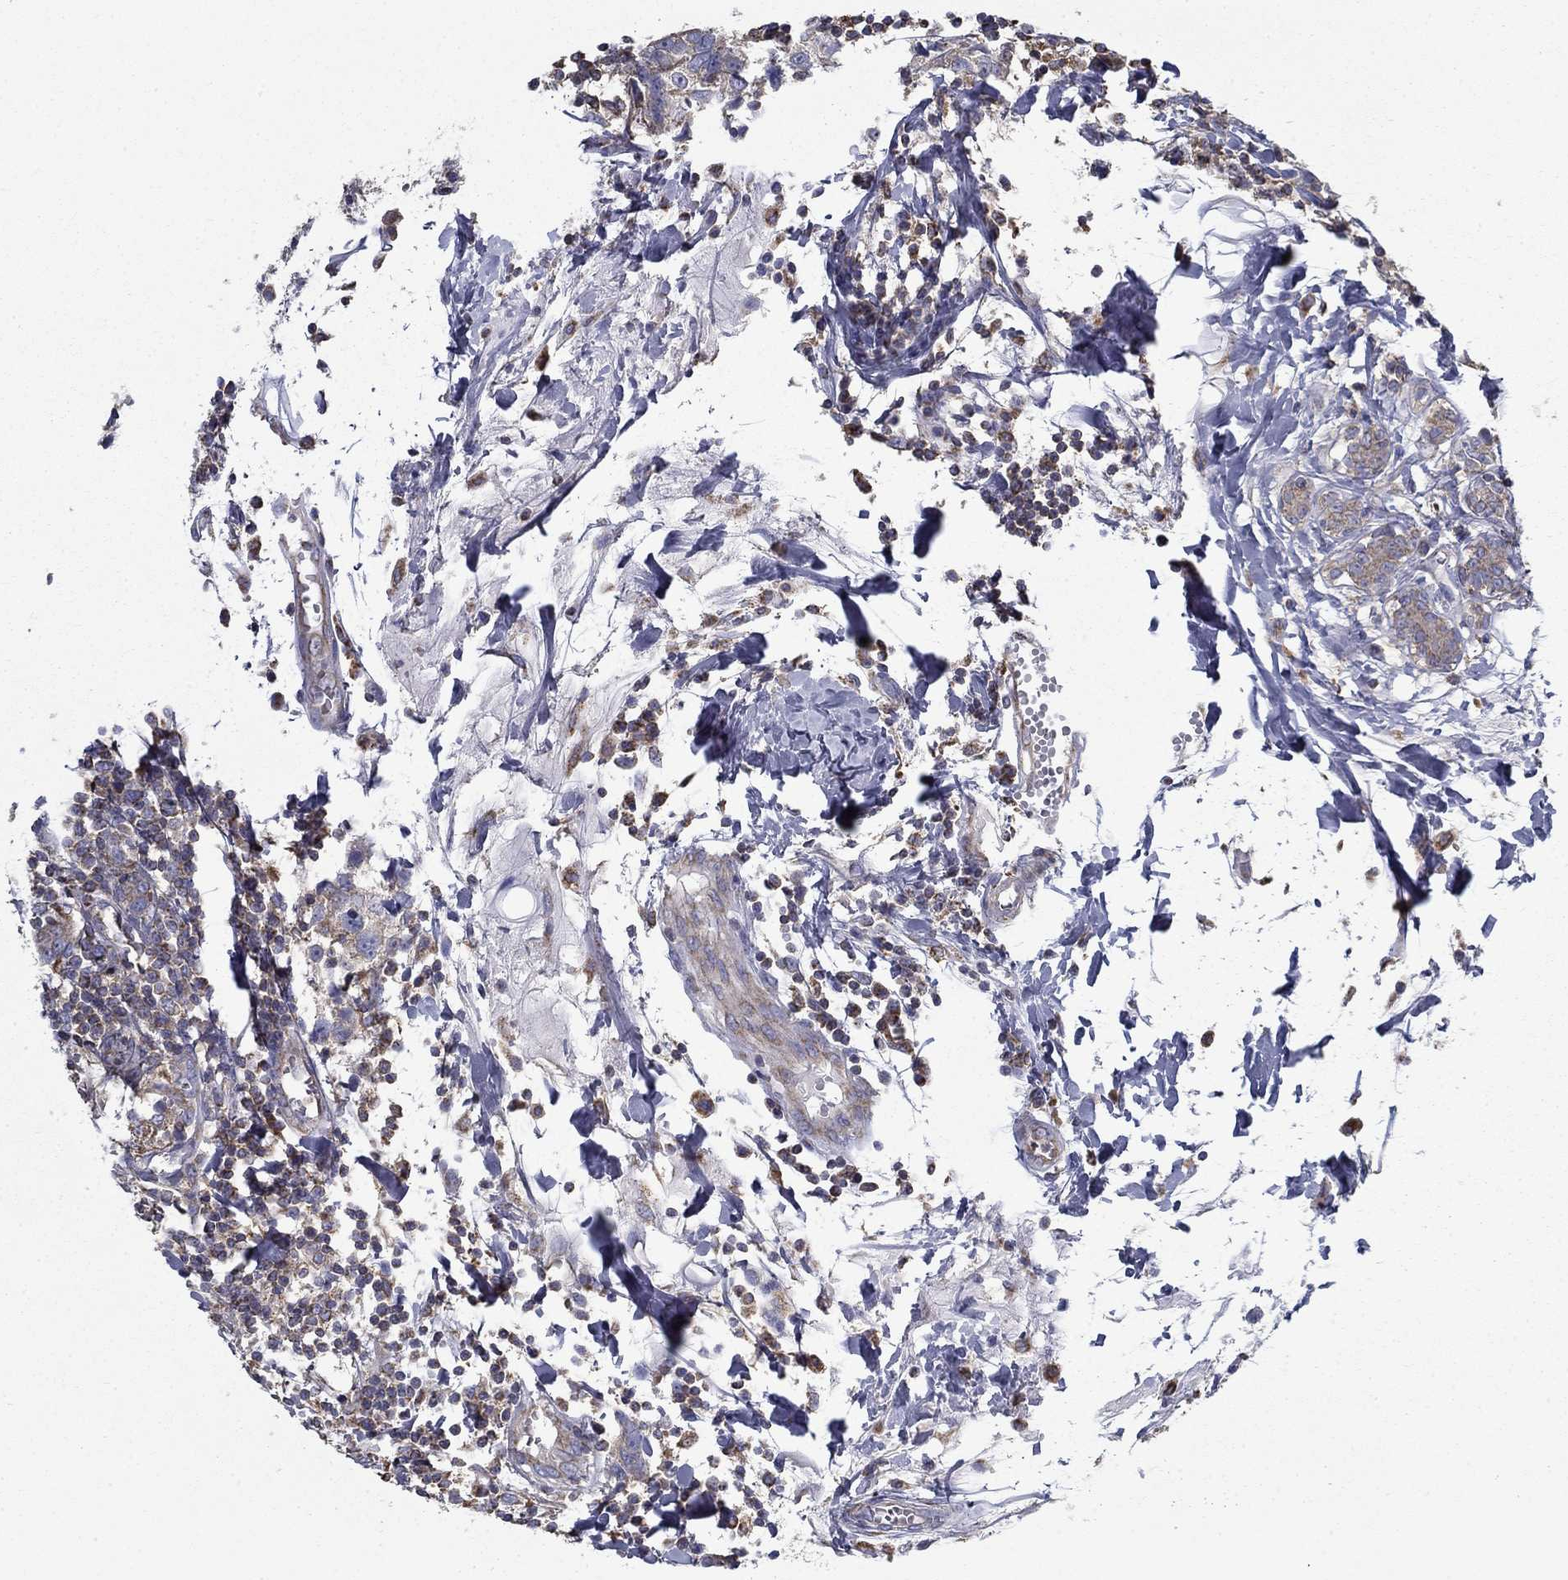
{"staining": {"intensity": "moderate", "quantity": "25%-75%", "location": "cytoplasmic/membranous"}, "tissue": "breast cancer", "cell_type": "Tumor cells", "image_type": "cancer", "snomed": [{"axis": "morphology", "description": "Duct carcinoma"}, {"axis": "topography", "description": "Breast"}], "caption": "Immunohistochemistry micrograph of human breast cancer stained for a protein (brown), which displays medium levels of moderate cytoplasmic/membranous staining in about 25%-75% of tumor cells.", "gene": "NME5", "patient": {"sex": "female", "age": 30}}